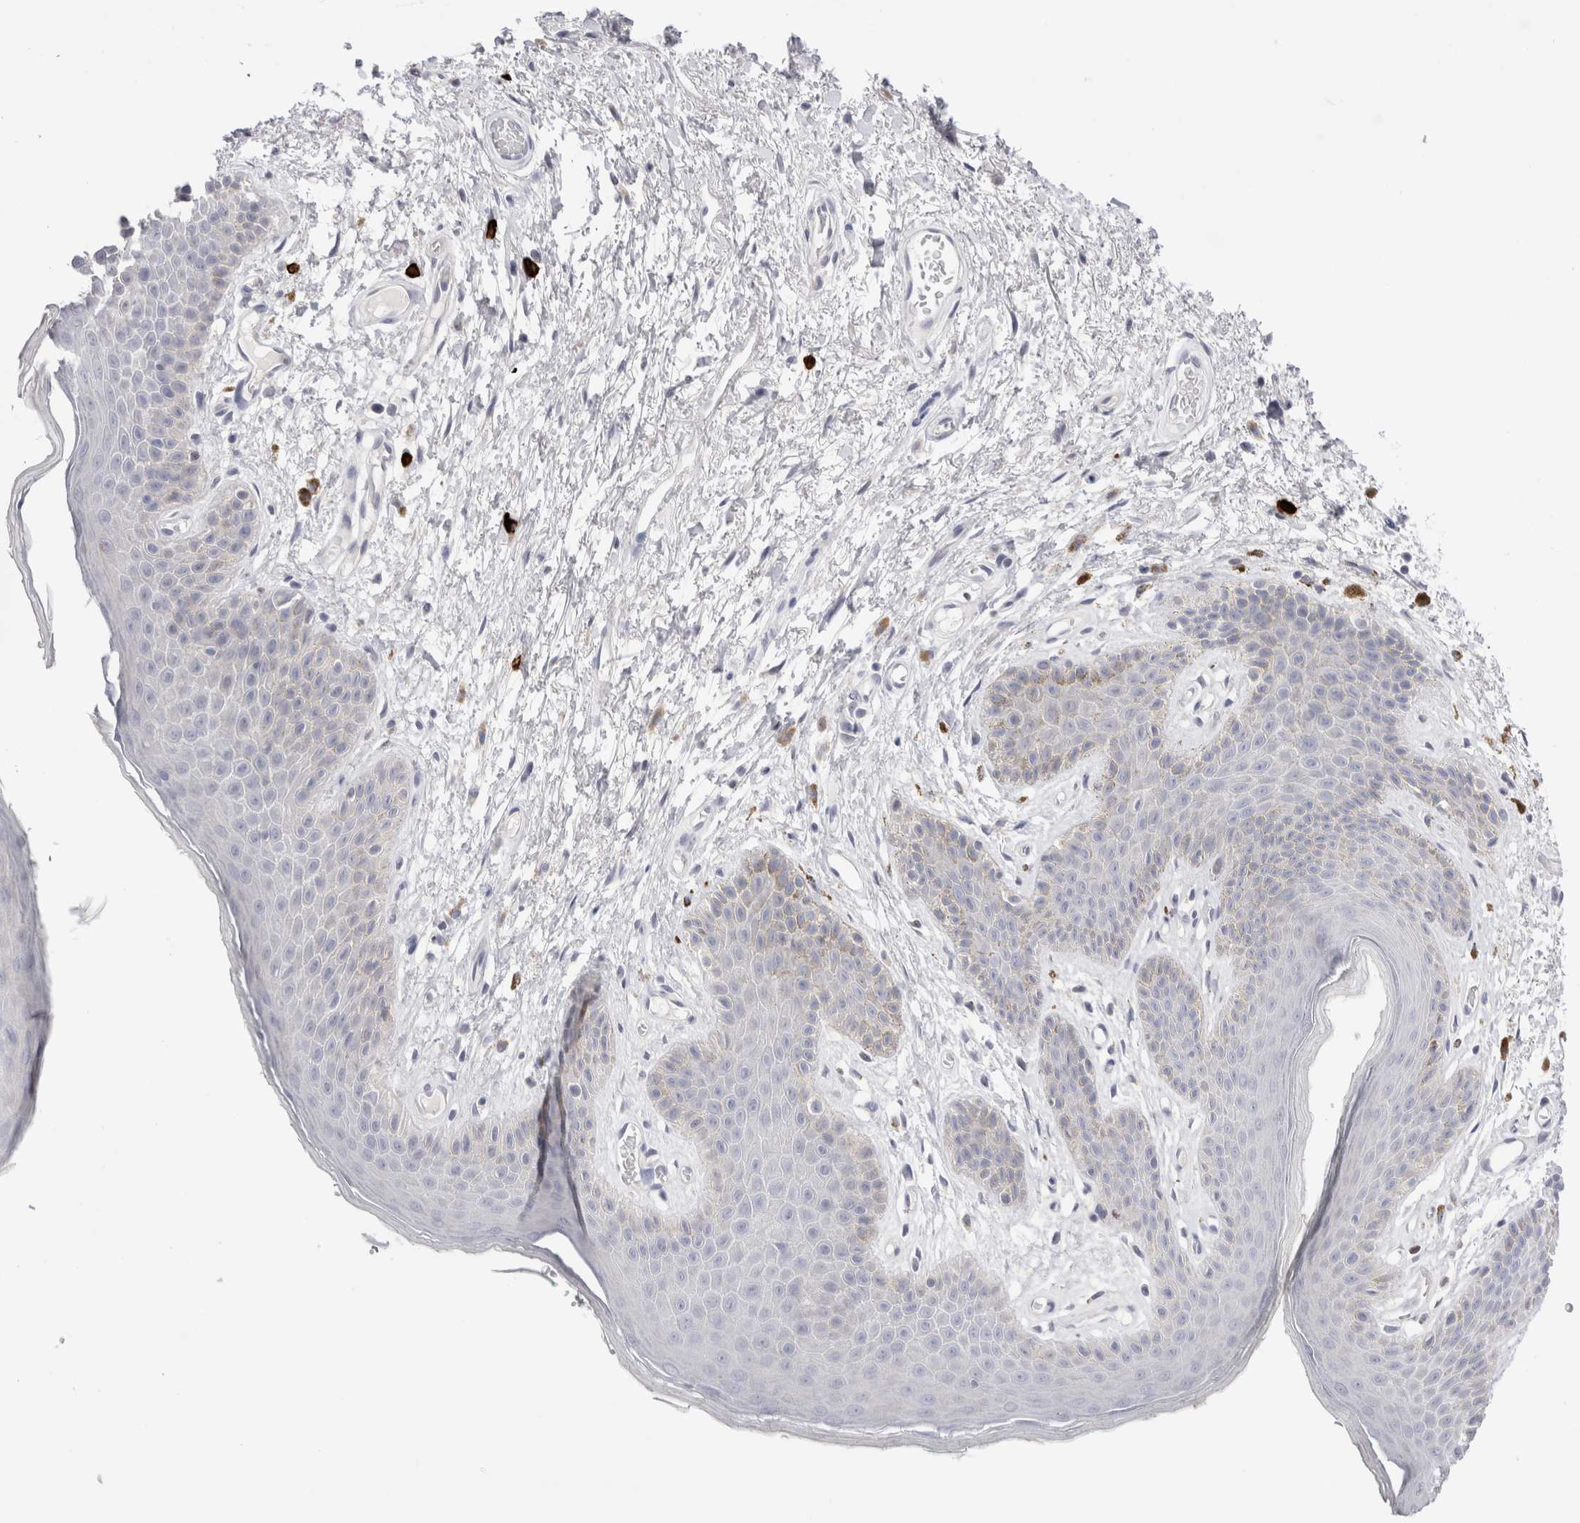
{"staining": {"intensity": "negative", "quantity": "none", "location": "none"}, "tissue": "skin", "cell_type": "Epidermal cells", "image_type": "normal", "snomed": [{"axis": "morphology", "description": "Normal tissue, NOS"}, {"axis": "topography", "description": "Anal"}], "caption": "This is an immunohistochemistry image of benign human skin. There is no expression in epidermal cells.", "gene": "SPINK2", "patient": {"sex": "male", "age": 74}}